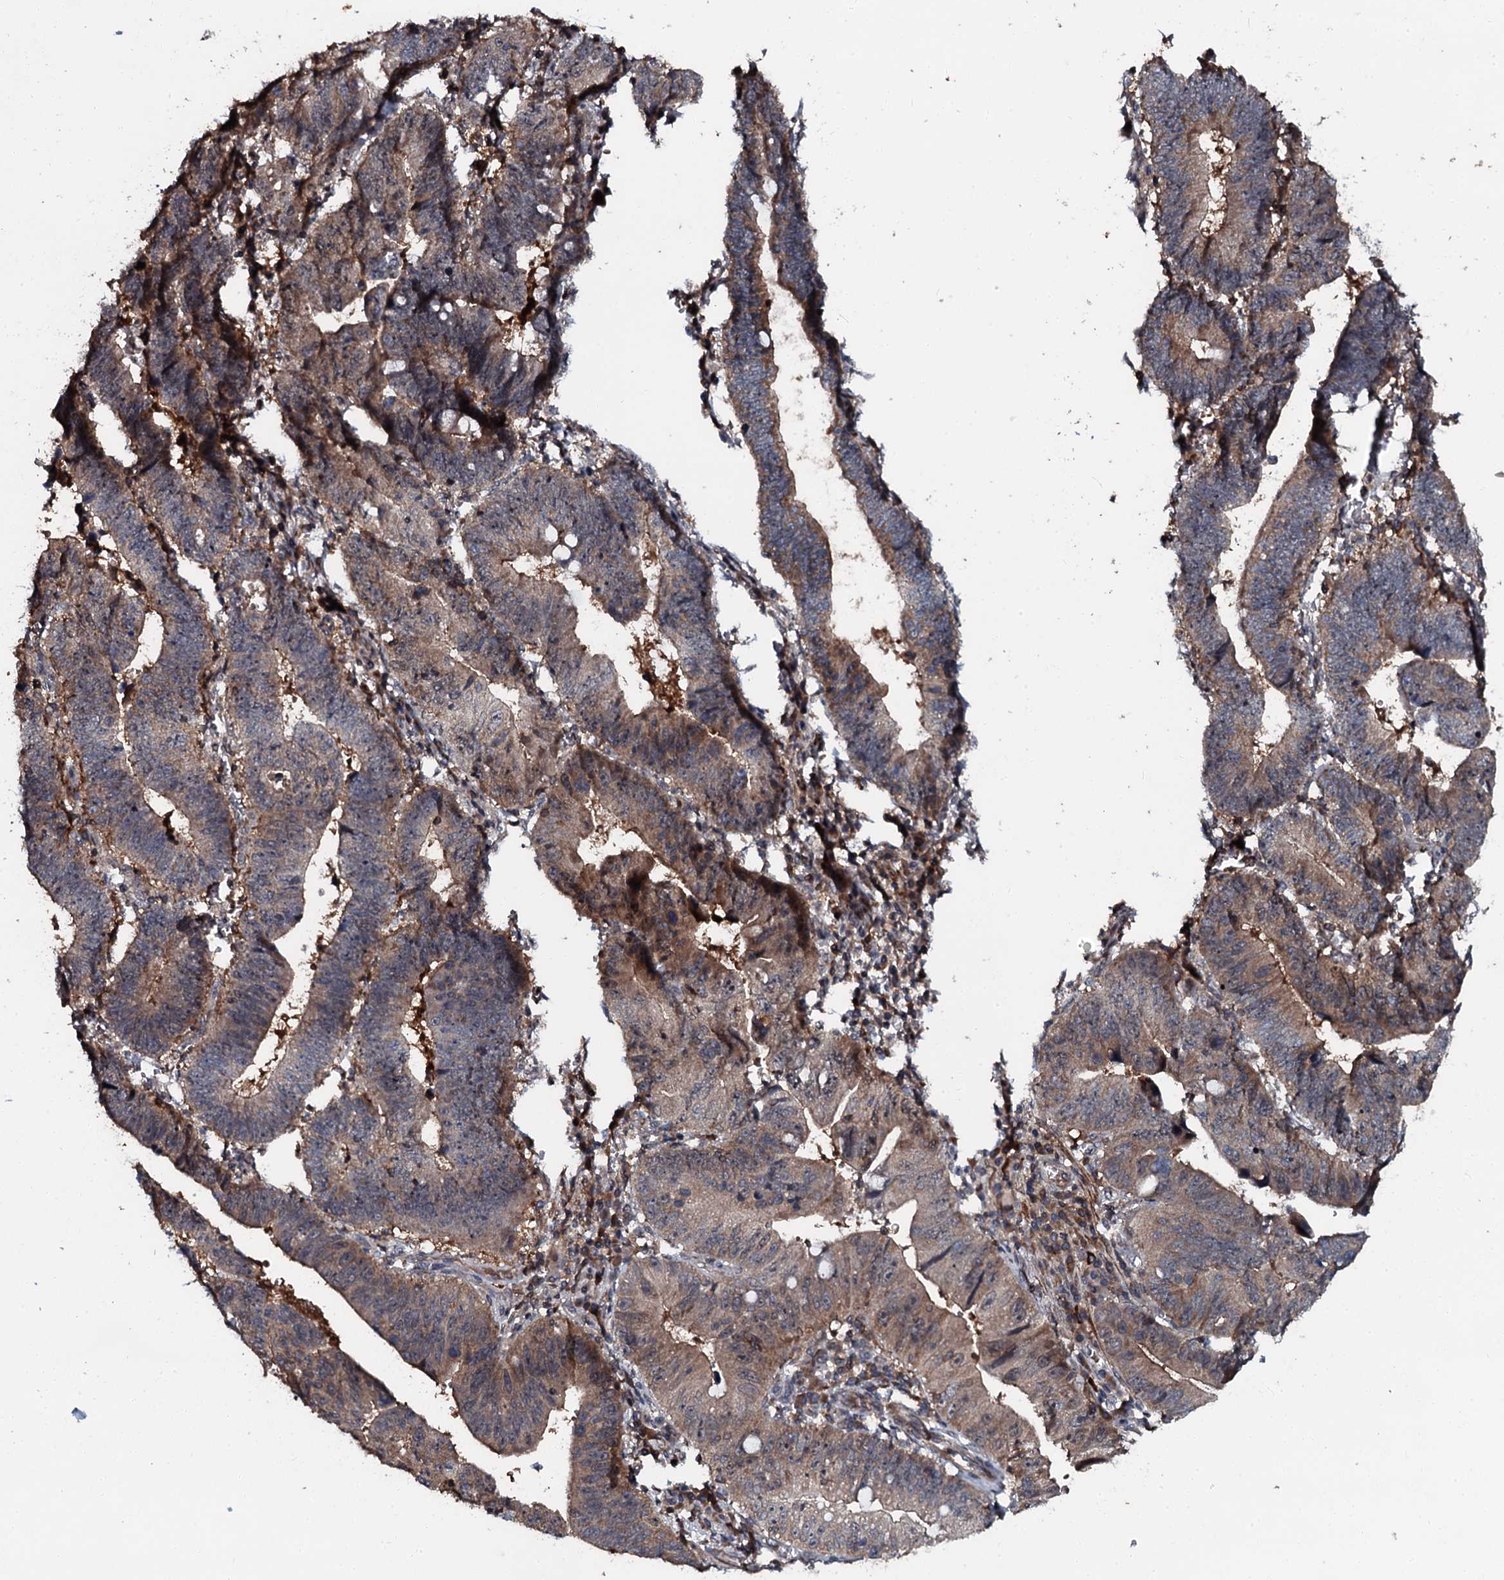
{"staining": {"intensity": "weak", "quantity": "25%-75%", "location": "cytoplasmic/membranous"}, "tissue": "stomach cancer", "cell_type": "Tumor cells", "image_type": "cancer", "snomed": [{"axis": "morphology", "description": "Adenocarcinoma, NOS"}, {"axis": "topography", "description": "Stomach"}], "caption": "This micrograph exhibits stomach cancer stained with immunohistochemistry (IHC) to label a protein in brown. The cytoplasmic/membranous of tumor cells show weak positivity for the protein. Nuclei are counter-stained blue.", "gene": "N4BP1", "patient": {"sex": "male", "age": 59}}